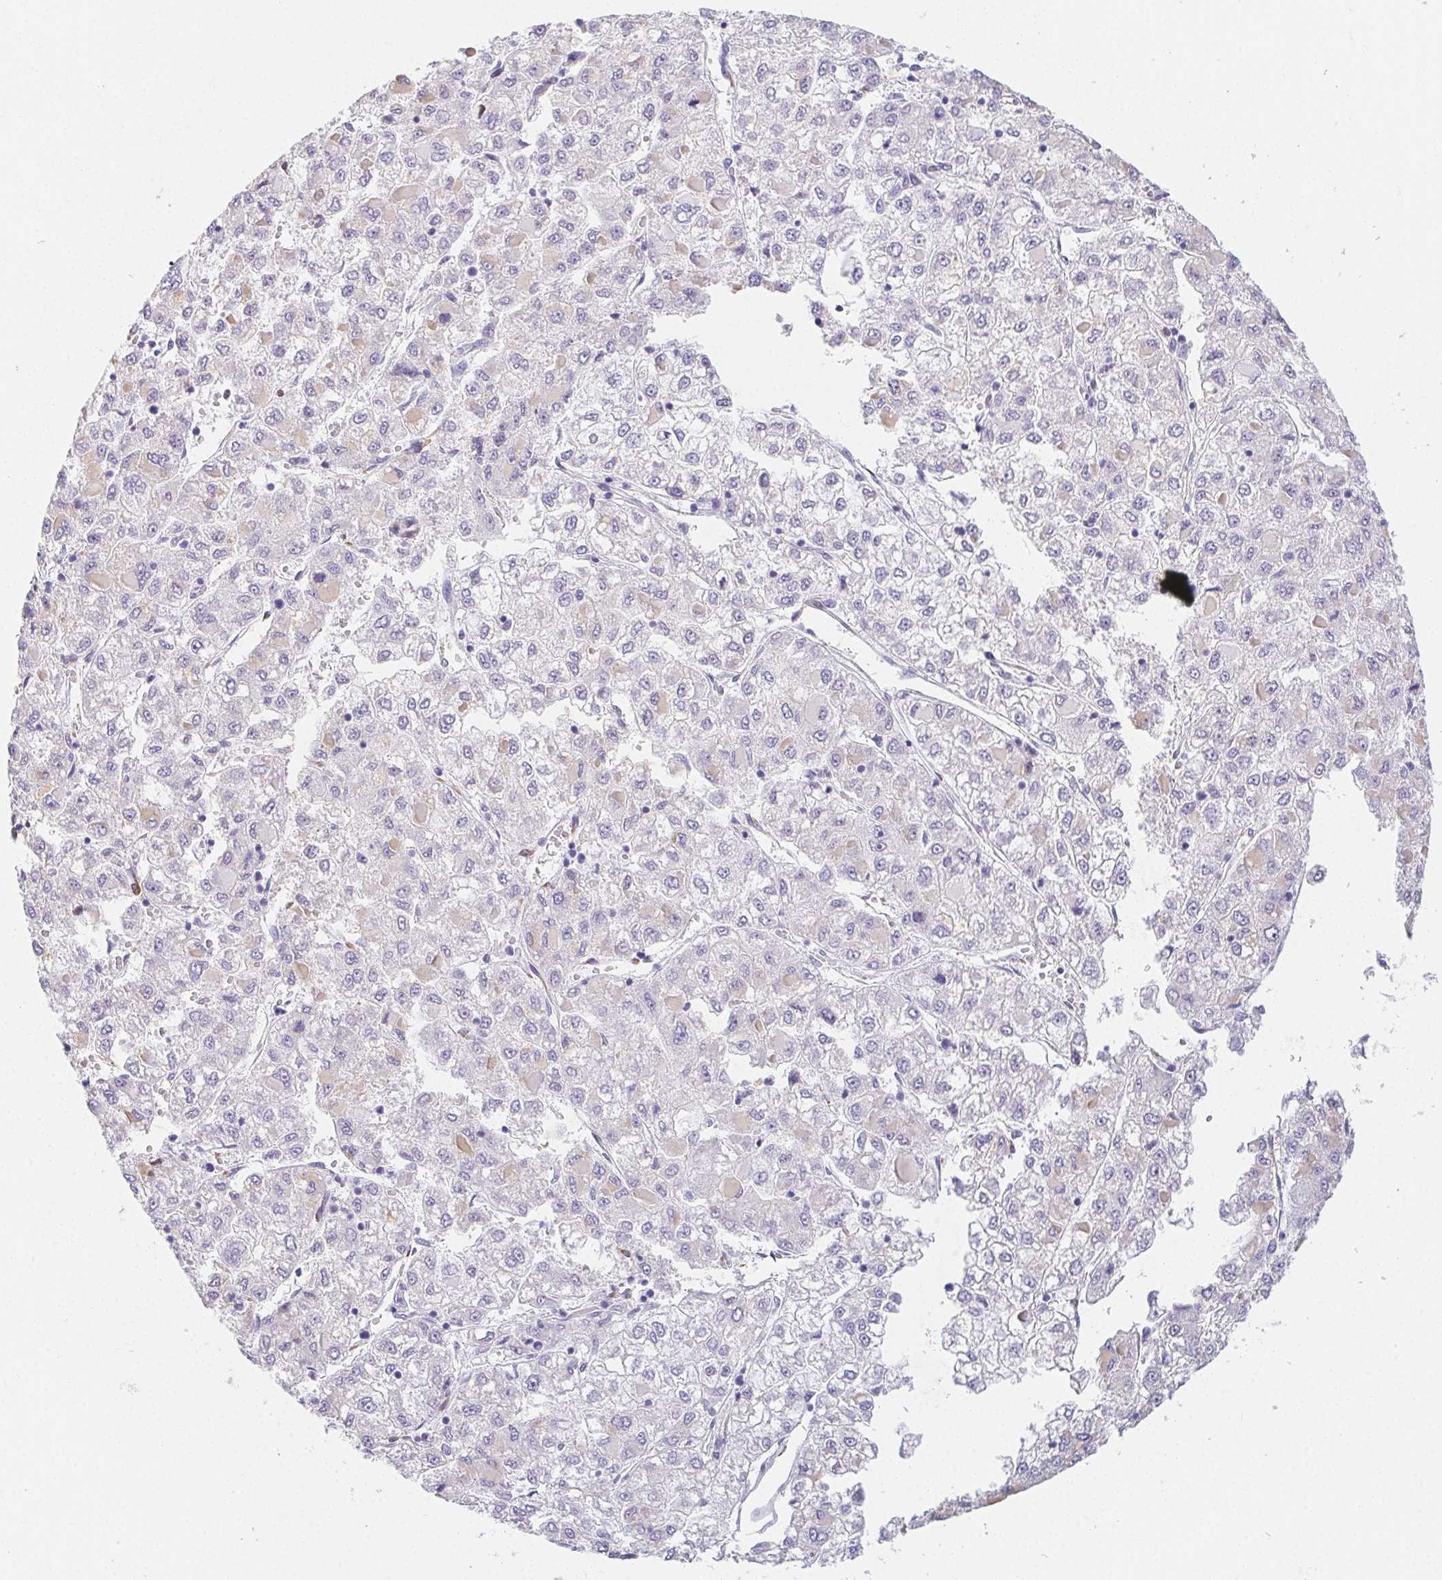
{"staining": {"intensity": "negative", "quantity": "none", "location": "none"}, "tissue": "liver cancer", "cell_type": "Tumor cells", "image_type": "cancer", "snomed": [{"axis": "morphology", "description": "Carcinoma, Hepatocellular, NOS"}, {"axis": "topography", "description": "Liver"}], "caption": "This is a histopathology image of IHC staining of liver hepatocellular carcinoma, which shows no expression in tumor cells. (Immunohistochemistry (ihc), brightfield microscopy, high magnification).", "gene": "HRC", "patient": {"sex": "male", "age": 40}}